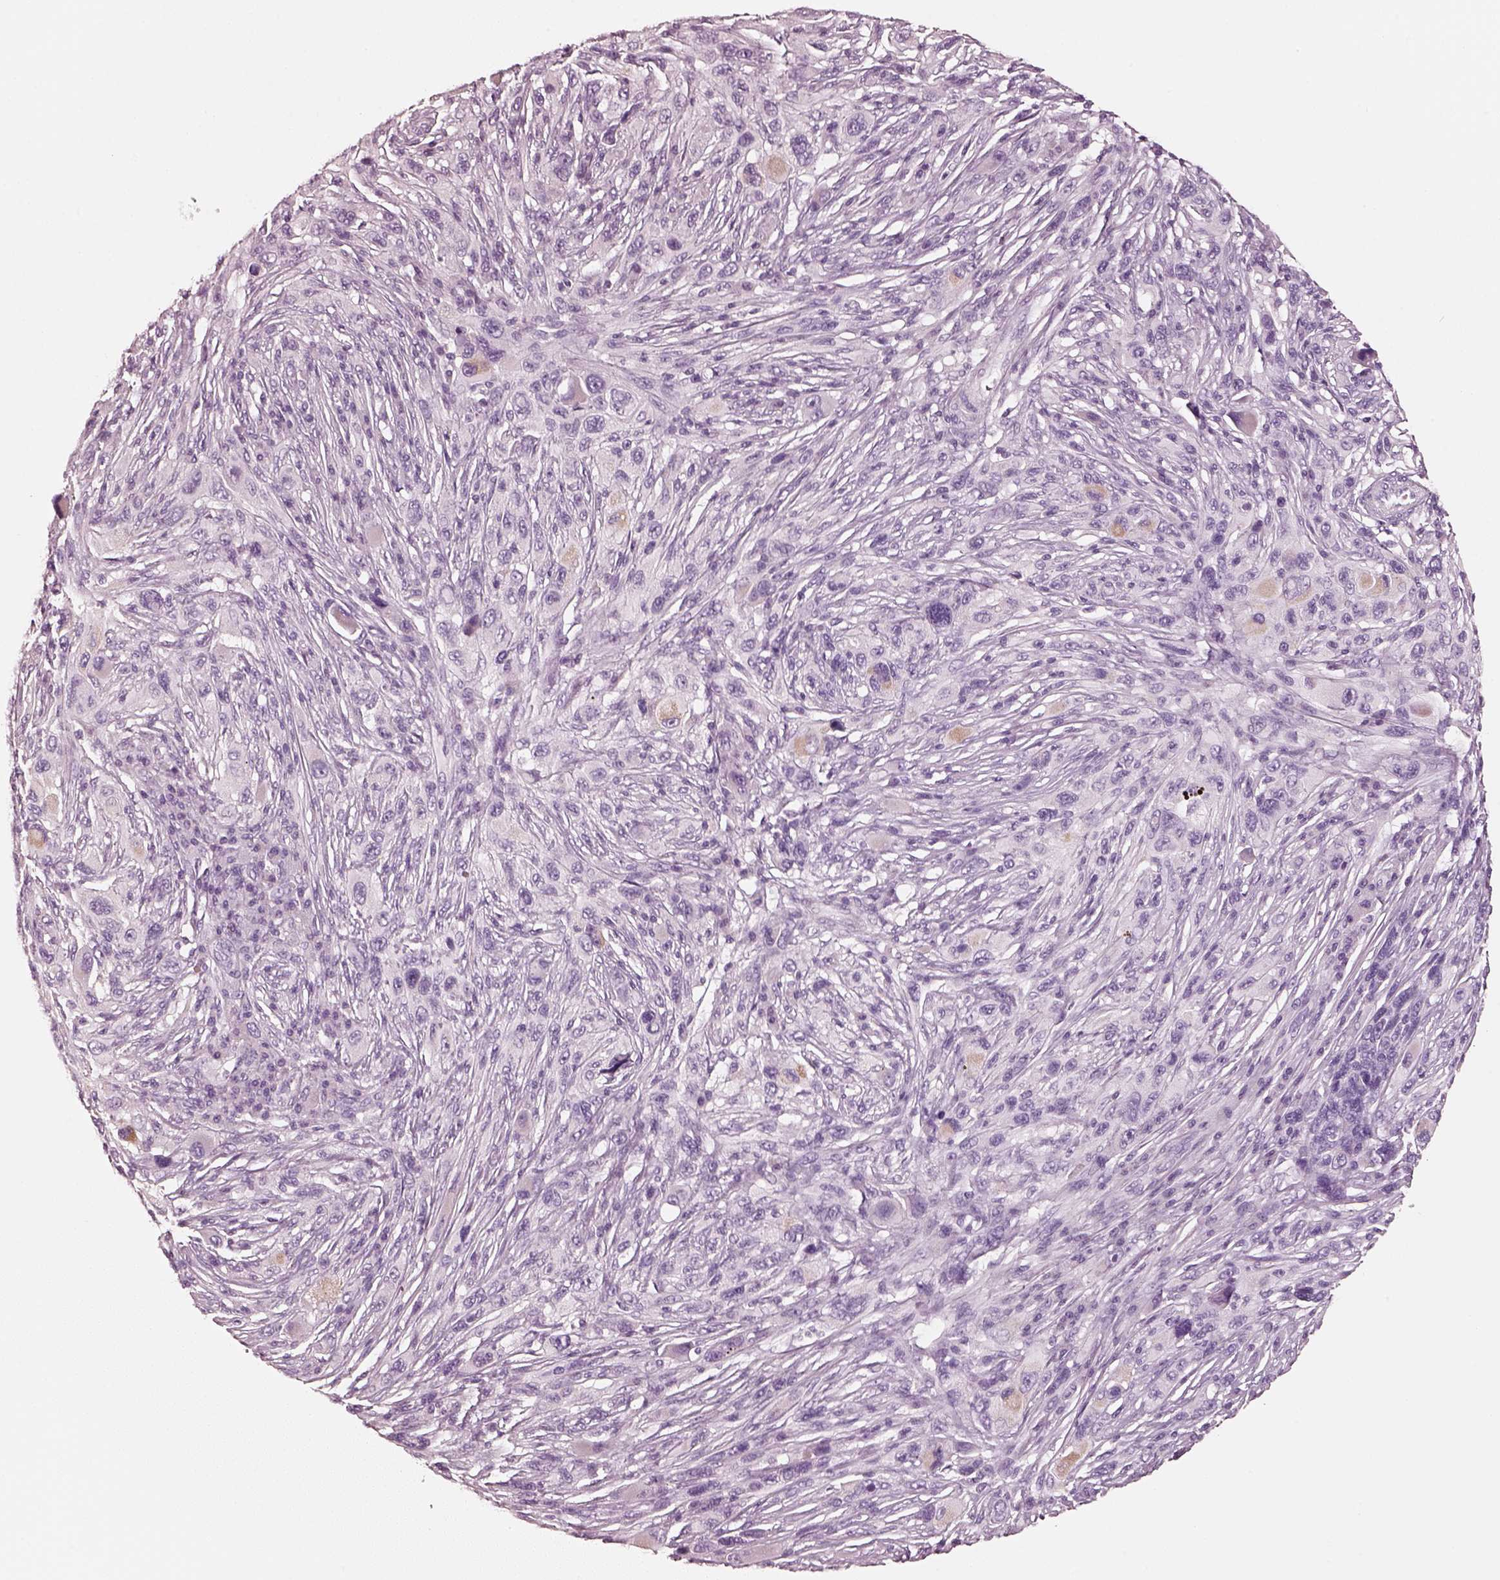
{"staining": {"intensity": "negative", "quantity": "none", "location": "none"}, "tissue": "melanoma", "cell_type": "Tumor cells", "image_type": "cancer", "snomed": [{"axis": "morphology", "description": "Malignant melanoma, NOS"}, {"axis": "topography", "description": "Skin"}], "caption": "Tumor cells are negative for protein expression in human malignant melanoma.", "gene": "R3HDML", "patient": {"sex": "male", "age": 53}}